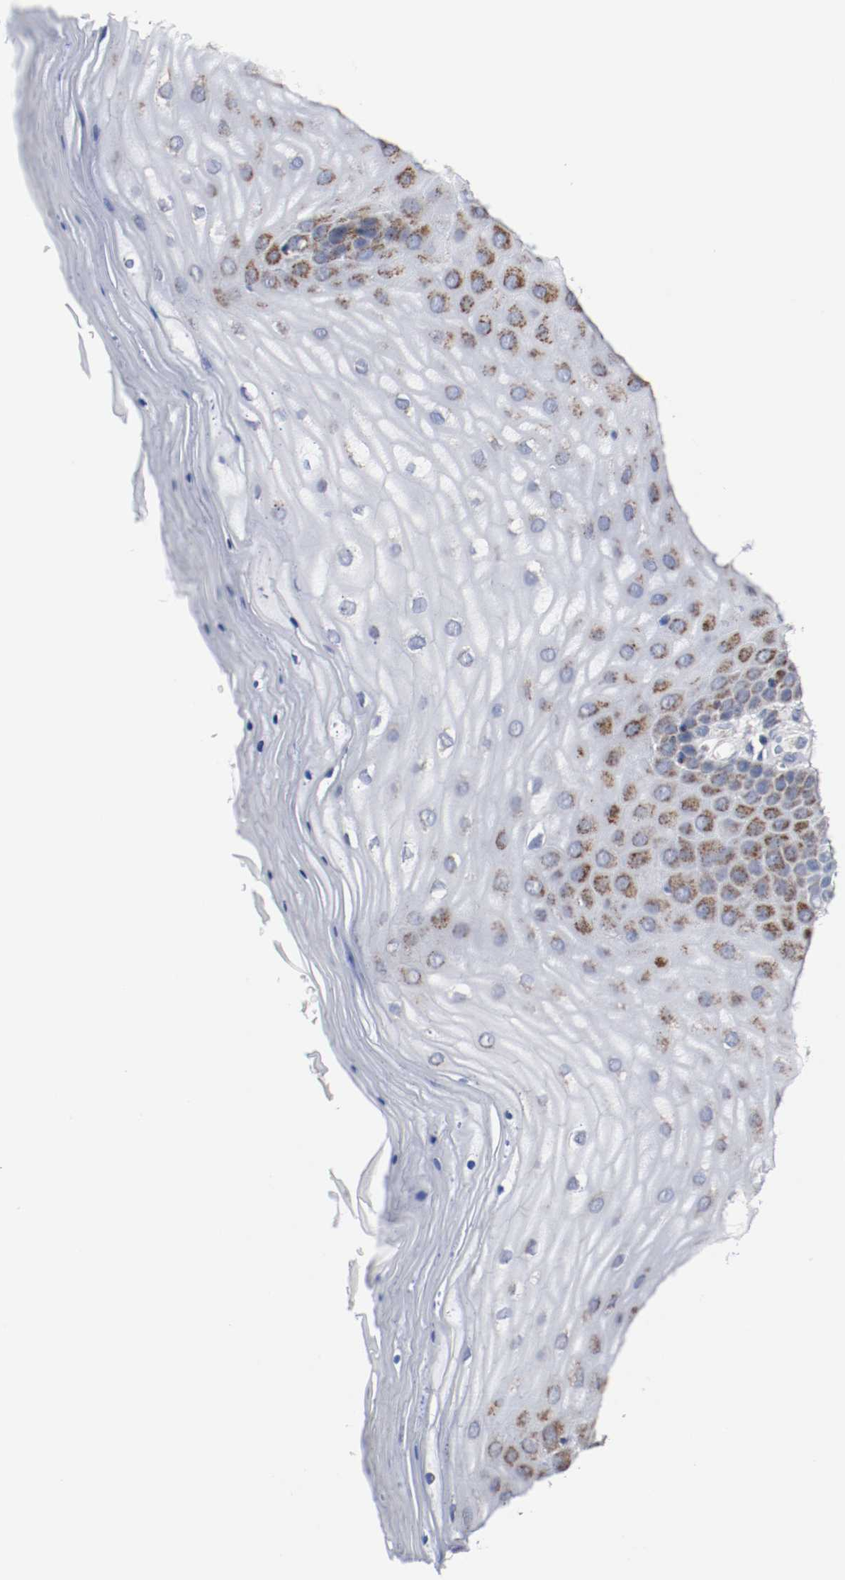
{"staining": {"intensity": "moderate", "quantity": ">75%", "location": "cytoplasmic/membranous"}, "tissue": "cervix", "cell_type": "Glandular cells", "image_type": "normal", "snomed": [{"axis": "morphology", "description": "Normal tissue, NOS"}, {"axis": "topography", "description": "Cervix"}], "caption": "A photomicrograph showing moderate cytoplasmic/membranous expression in about >75% of glandular cells in benign cervix, as visualized by brown immunohistochemical staining.", "gene": "TUBD1", "patient": {"sex": "female", "age": 55}}